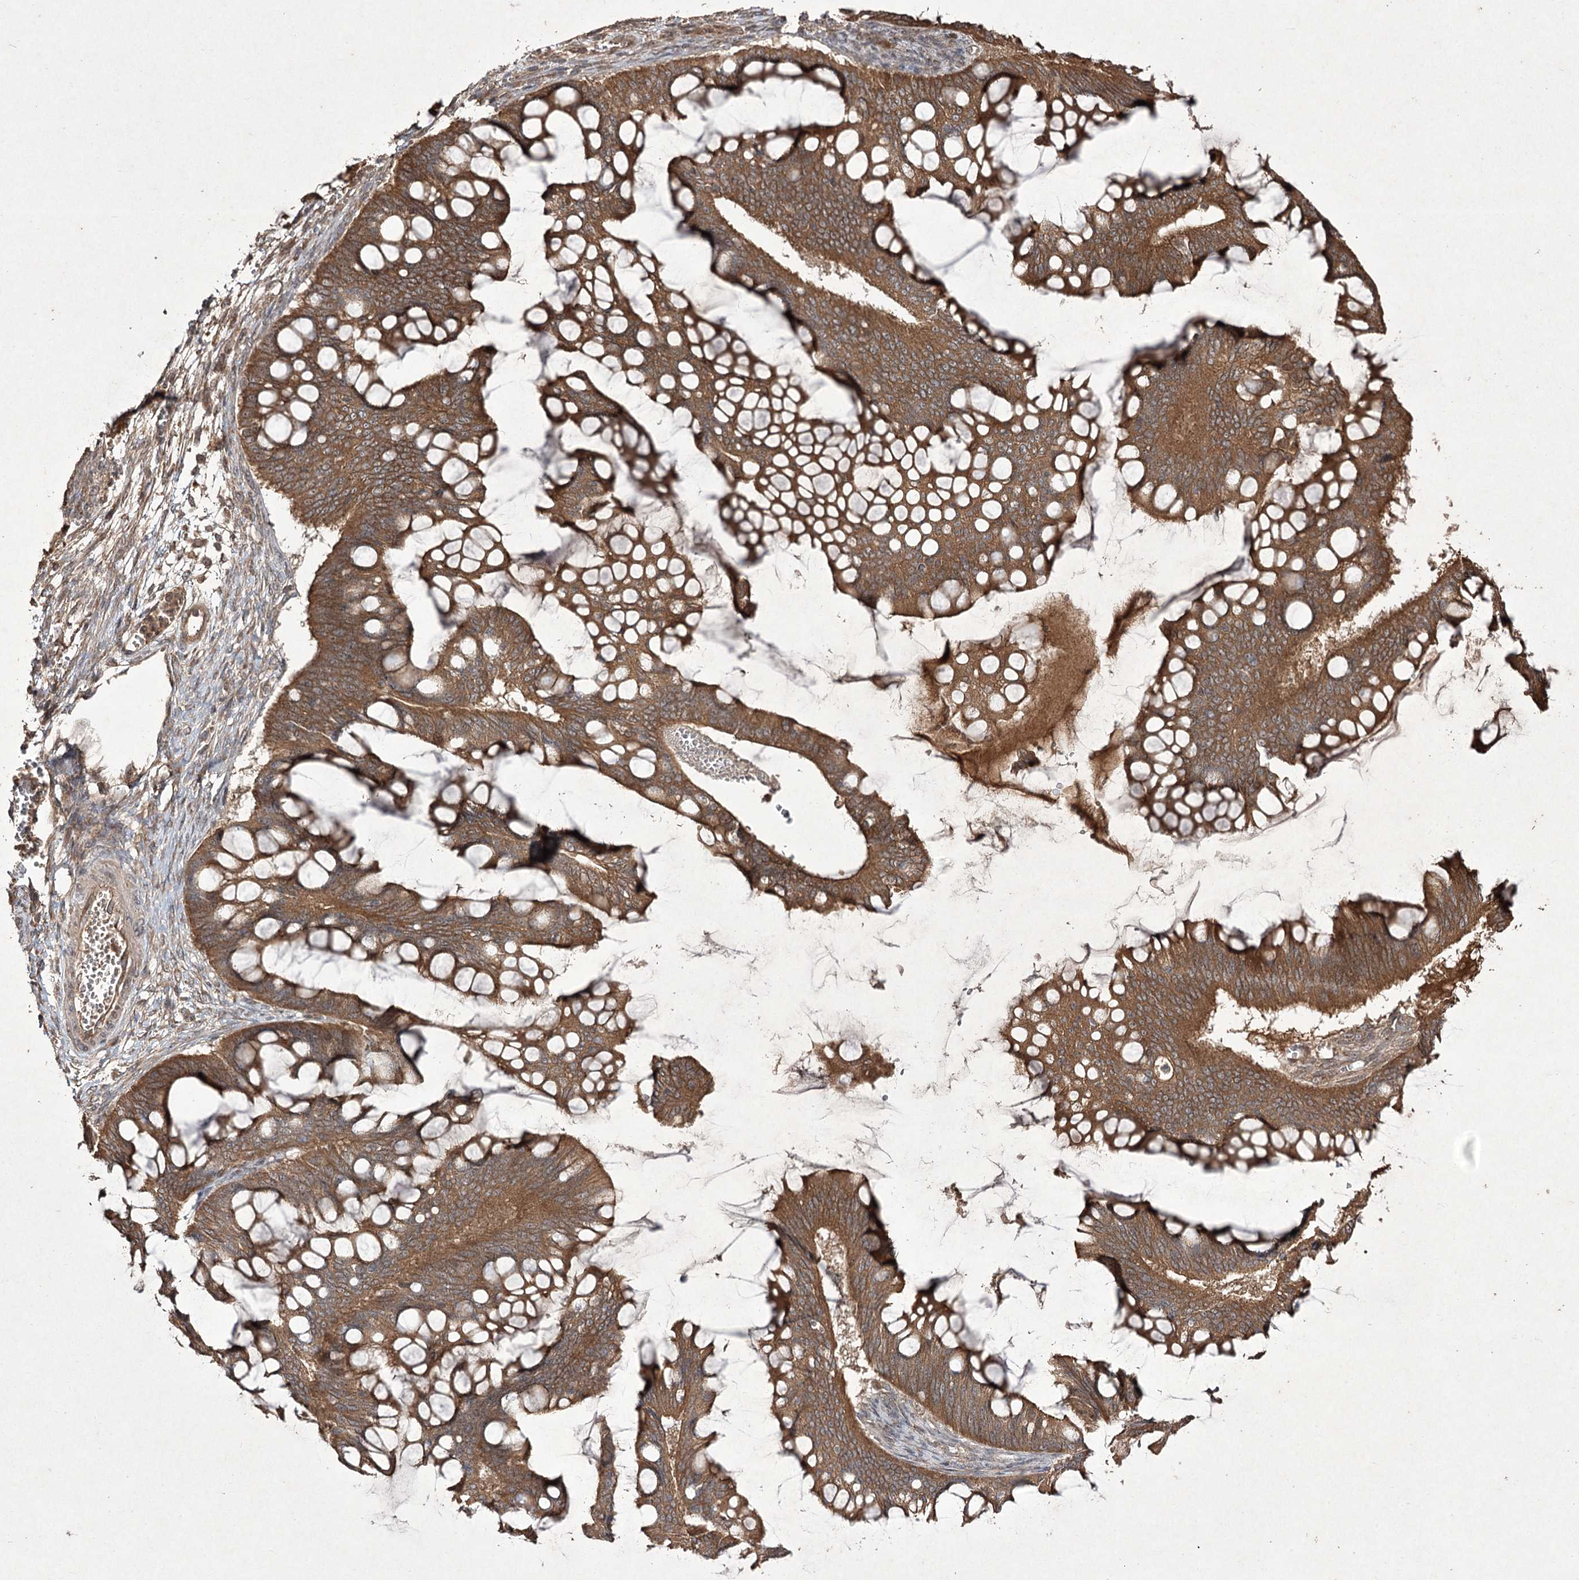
{"staining": {"intensity": "moderate", "quantity": ">75%", "location": "cytoplasmic/membranous"}, "tissue": "ovarian cancer", "cell_type": "Tumor cells", "image_type": "cancer", "snomed": [{"axis": "morphology", "description": "Cystadenocarcinoma, mucinous, NOS"}, {"axis": "topography", "description": "Ovary"}], "caption": "The histopathology image exhibits a brown stain indicating the presence of a protein in the cytoplasmic/membranous of tumor cells in ovarian cancer.", "gene": "FANCL", "patient": {"sex": "female", "age": 73}}